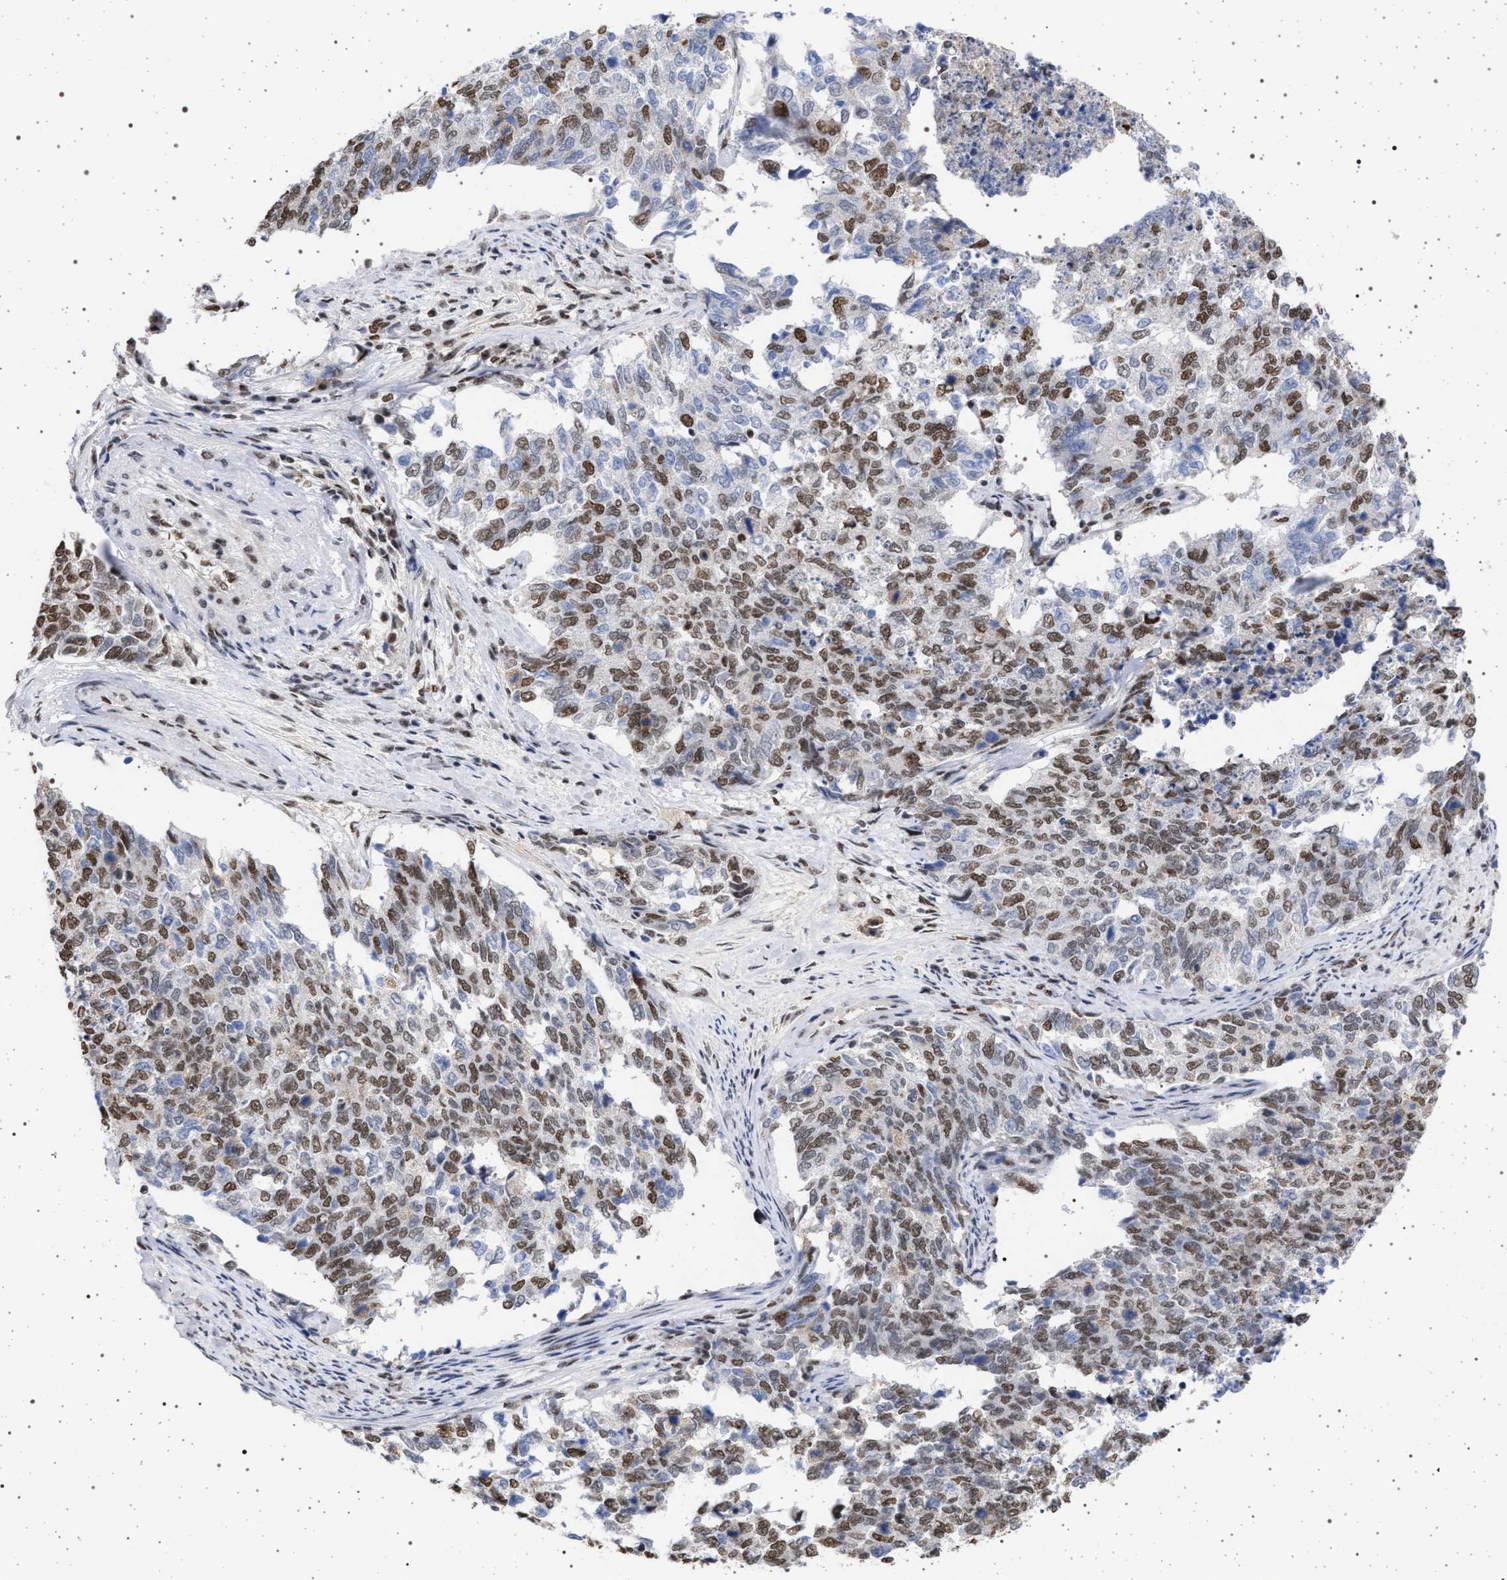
{"staining": {"intensity": "moderate", "quantity": ">75%", "location": "nuclear"}, "tissue": "cervical cancer", "cell_type": "Tumor cells", "image_type": "cancer", "snomed": [{"axis": "morphology", "description": "Squamous cell carcinoma, NOS"}, {"axis": "topography", "description": "Cervix"}], "caption": "The image exhibits immunohistochemical staining of squamous cell carcinoma (cervical). There is moderate nuclear positivity is appreciated in approximately >75% of tumor cells.", "gene": "PHF12", "patient": {"sex": "female", "age": 63}}